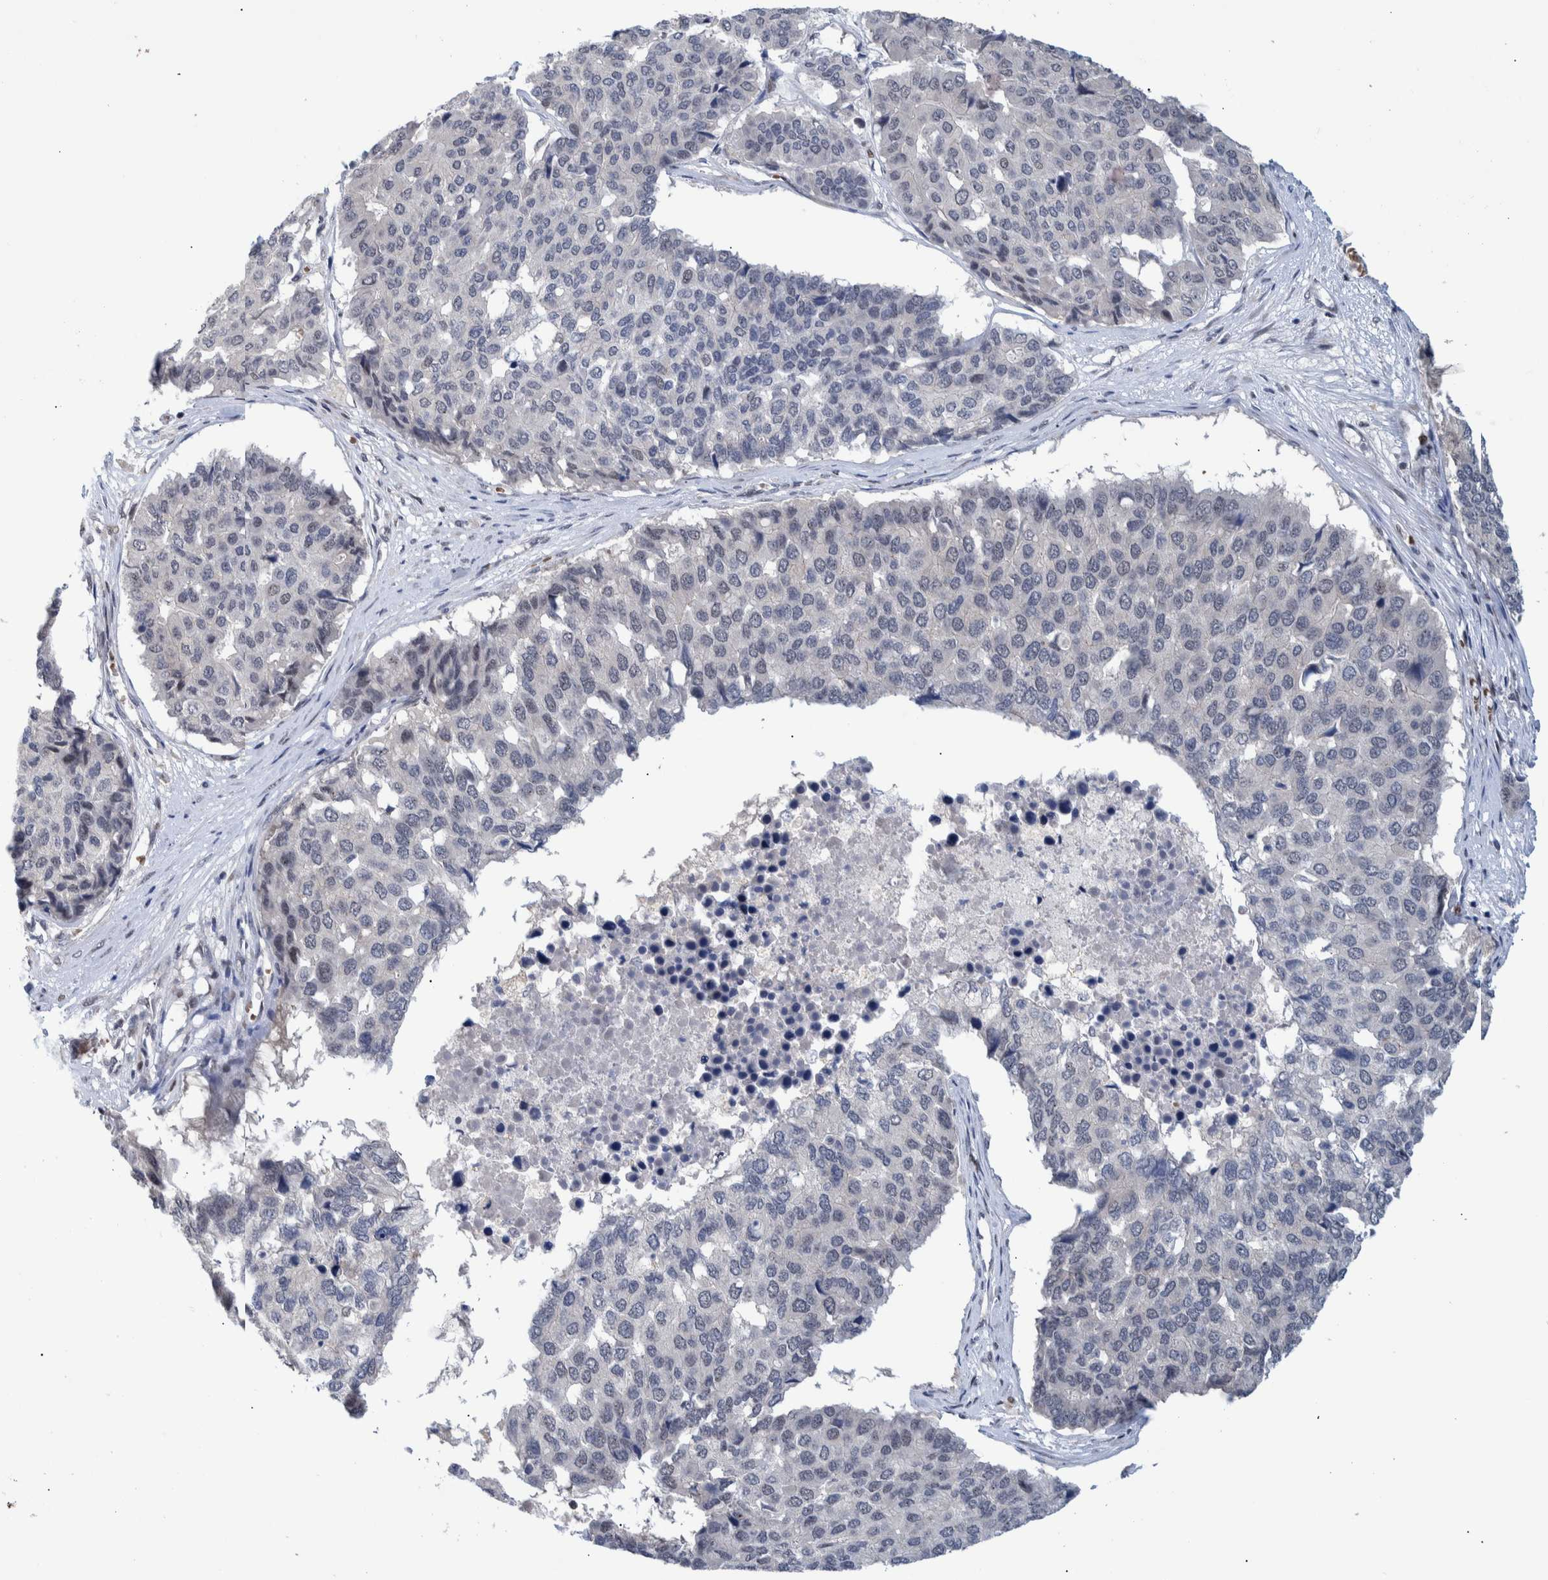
{"staining": {"intensity": "negative", "quantity": "none", "location": "none"}, "tissue": "pancreatic cancer", "cell_type": "Tumor cells", "image_type": "cancer", "snomed": [{"axis": "morphology", "description": "Adenocarcinoma, NOS"}, {"axis": "topography", "description": "Pancreas"}], "caption": "The immunohistochemistry (IHC) histopathology image has no significant expression in tumor cells of adenocarcinoma (pancreatic) tissue. (DAB immunohistochemistry (IHC) with hematoxylin counter stain).", "gene": "ESRP1", "patient": {"sex": "male", "age": 50}}